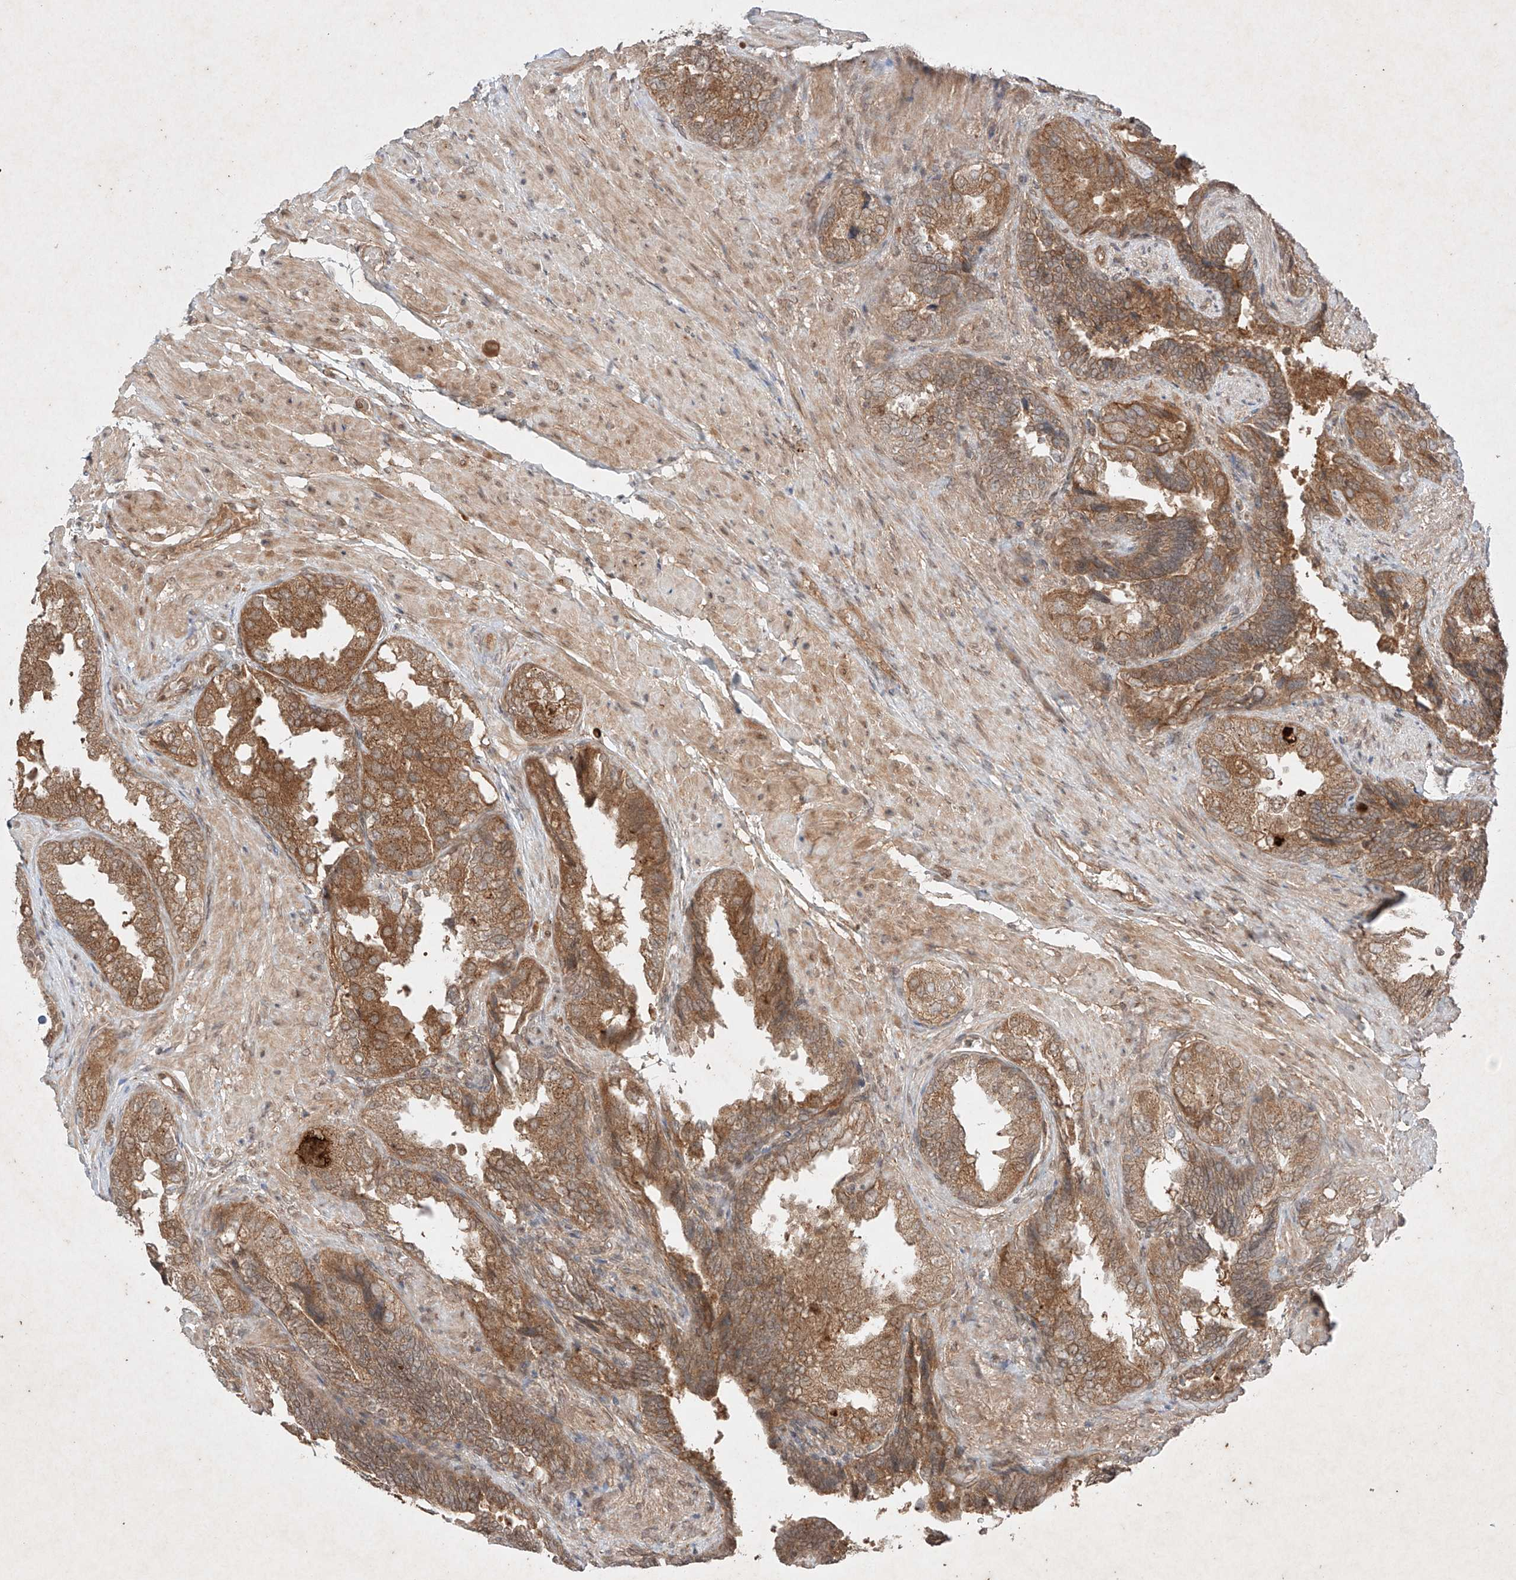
{"staining": {"intensity": "moderate", "quantity": ">75%", "location": "cytoplasmic/membranous,nuclear"}, "tissue": "seminal vesicle", "cell_type": "Glandular cells", "image_type": "normal", "snomed": [{"axis": "morphology", "description": "Normal tissue, NOS"}, {"axis": "topography", "description": "Seminal veicle"}, {"axis": "topography", "description": "Peripheral nerve tissue"}], "caption": "Moderate cytoplasmic/membranous,nuclear expression is identified in about >75% of glandular cells in unremarkable seminal vesicle.", "gene": "RNF31", "patient": {"sex": "male", "age": 63}}